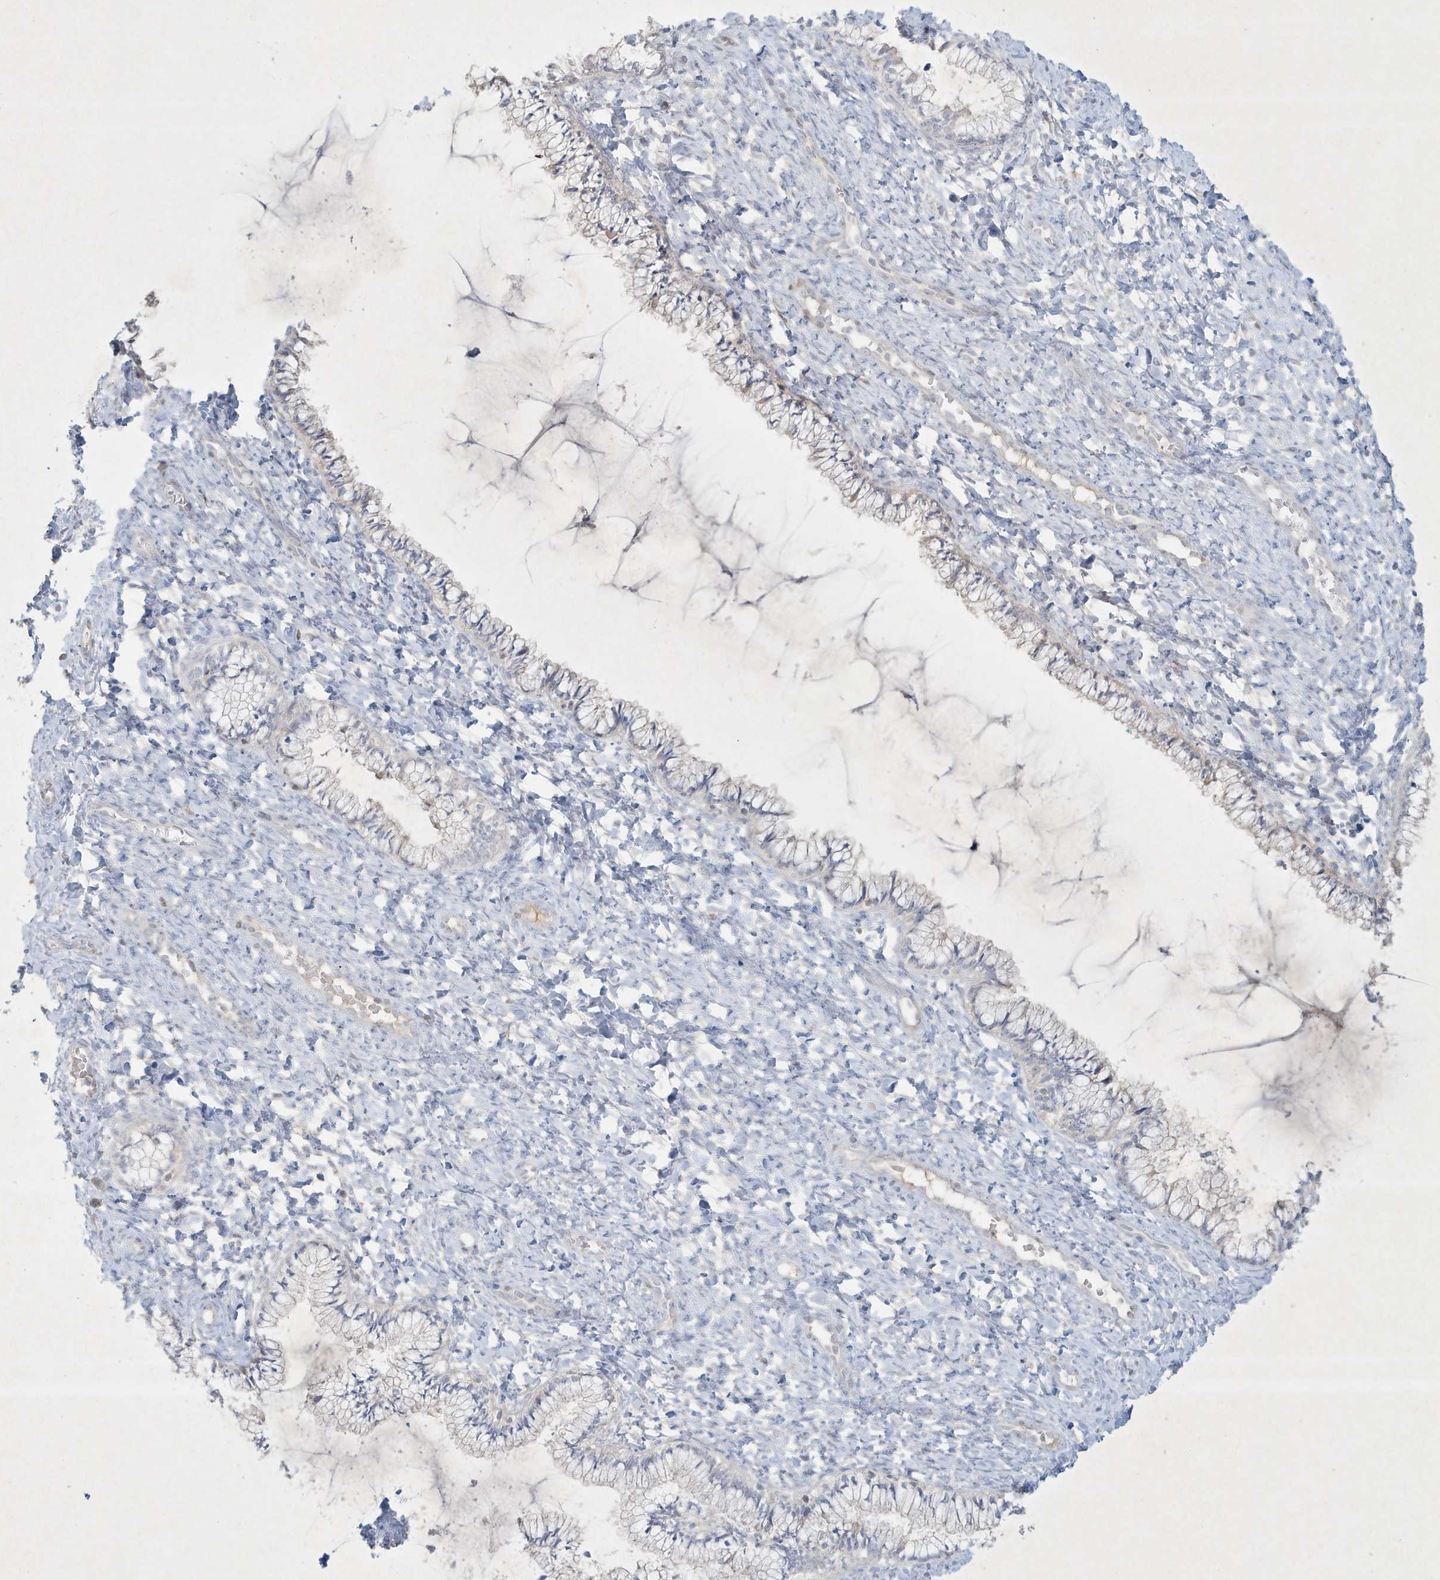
{"staining": {"intensity": "negative", "quantity": "none", "location": "none"}, "tissue": "cervix", "cell_type": "Glandular cells", "image_type": "normal", "snomed": [{"axis": "morphology", "description": "Normal tissue, NOS"}, {"axis": "morphology", "description": "Adenocarcinoma, NOS"}, {"axis": "topography", "description": "Cervix"}], "caption": "This is an immunohistochemistry (IHC) image of benign cervix. There is no expression in glandular cells.", "gene": "CCDC24", "patient": {"sex": "female", "age": 29}}